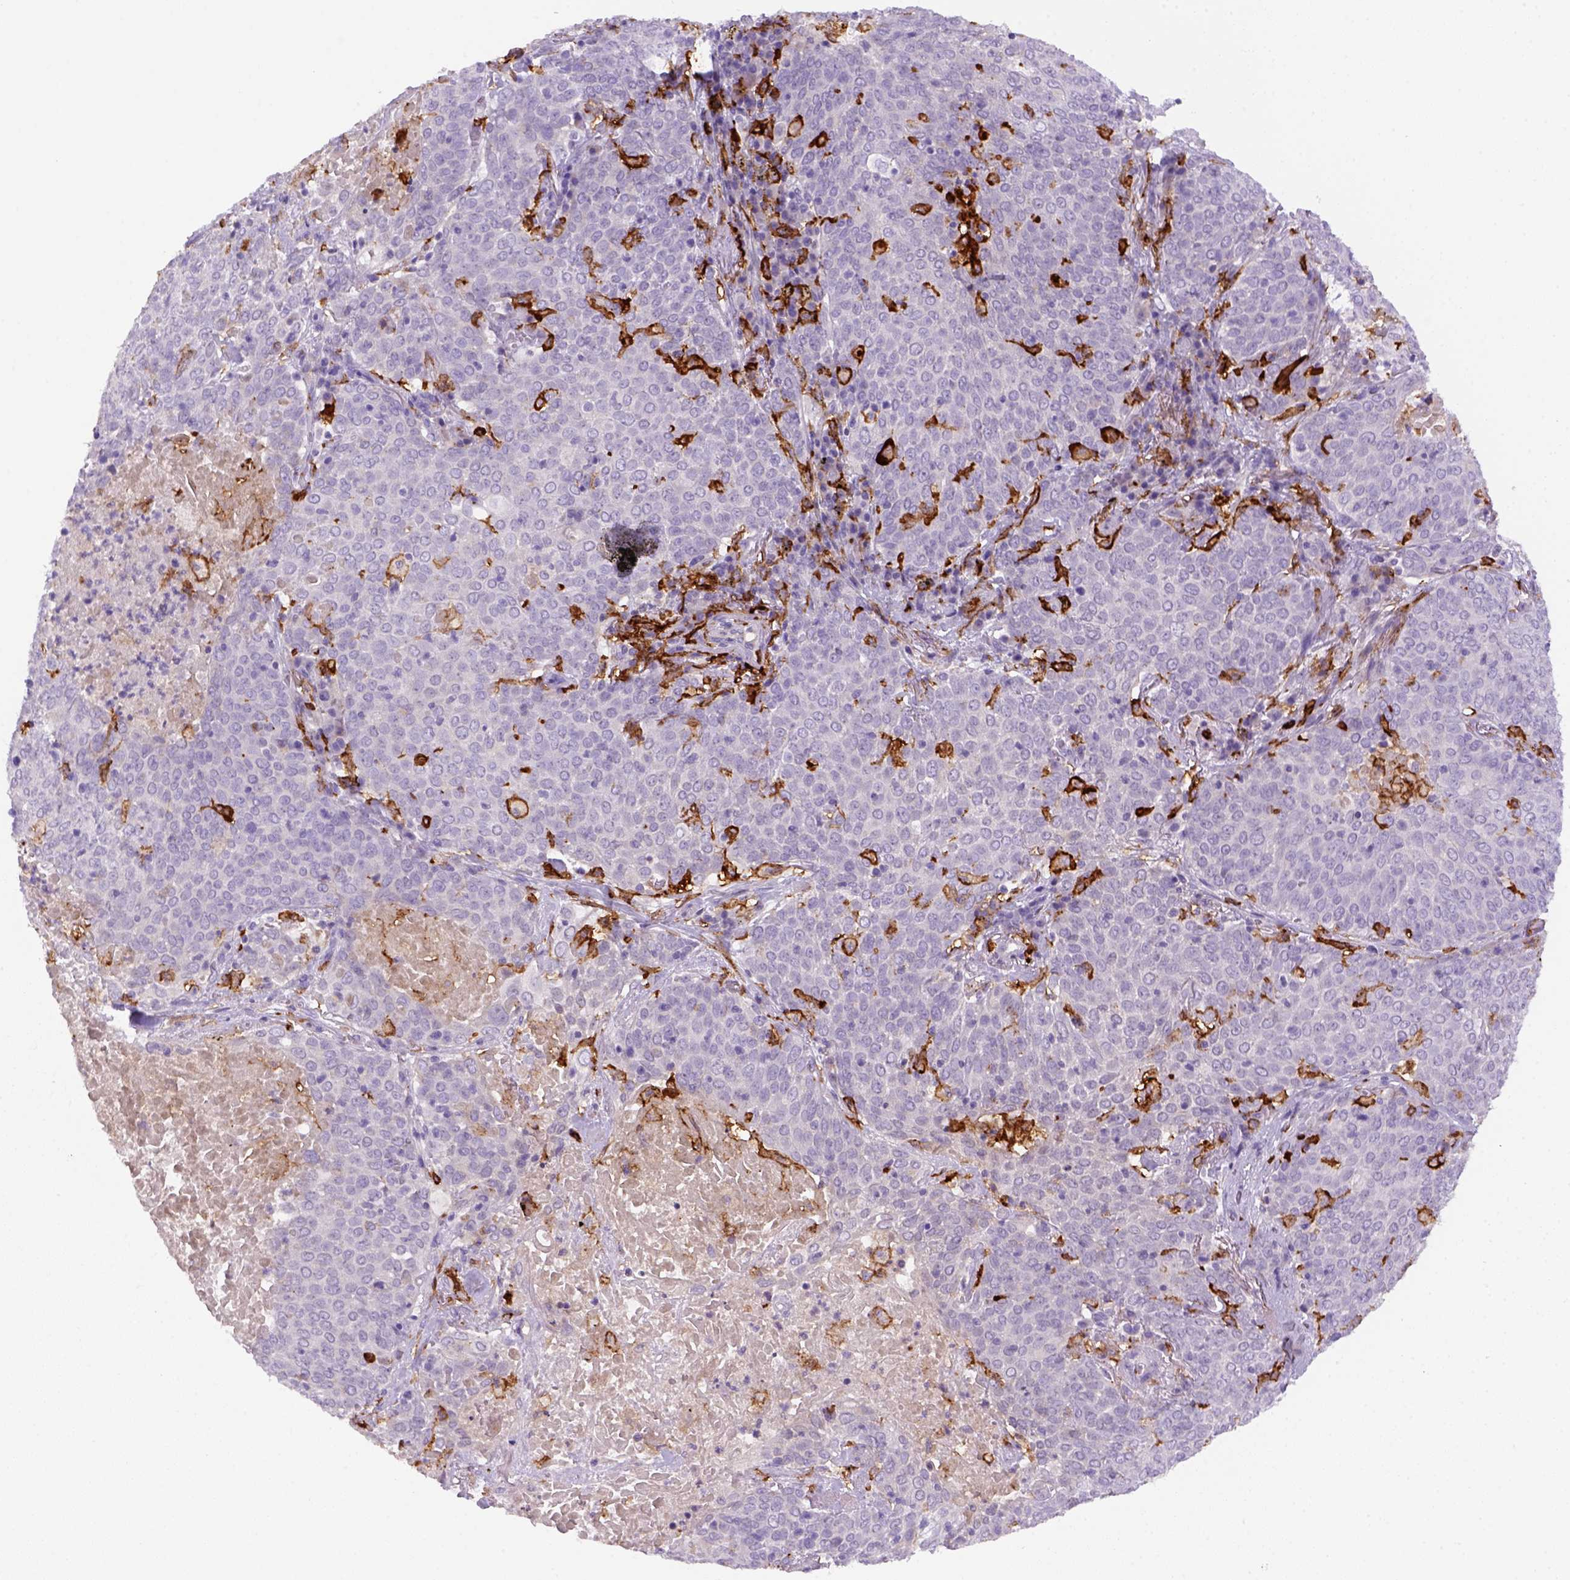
{"staining": {"intensity": "negative", "quantity": "none", "location": "none"}, "tissue": "lung cancer", "cell_type": "Tumor cells", "image_type": "cancer", "snomed": [{"axis": "morphology", "description": "Squamous cell carcinoma, NOS"}, {"axis": "topography", "description": "Lung"}], "caption": "Histopathology image shows no significant protein positivity in tumor cells of lung cancer.", "gene": "CD14", "patient": {"sex": "male", "age": 82}}